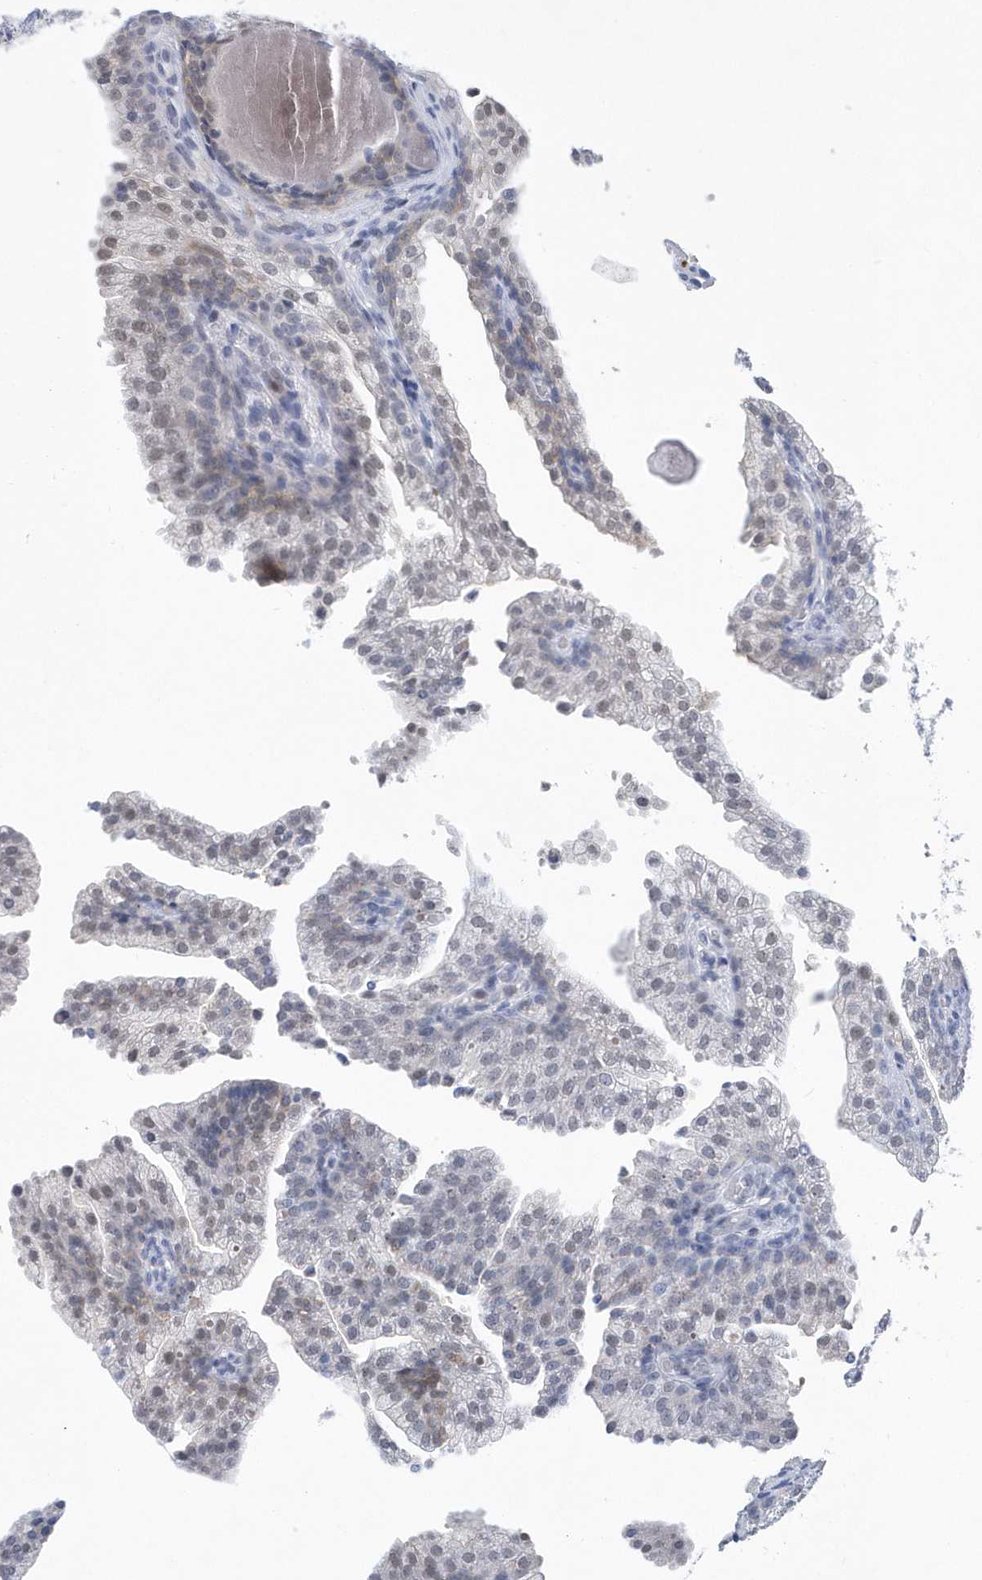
{"staining": {"intensity": "weak", "quantity": "<25%", "location": "cytoplasmic/membranous"}, "tissue": "prostate cancer", "cell_type": "Tumor cells", "image_type": "cancer", "snomed": [{"axis": "morphology", "description": "Adenocarcinoma, High grade"}, {"axis": "topography", "description": "Prostate"}], "caption": "Immunohistochemistry image of neoplastic tissue: human prostate adenocarcinoma (high-grade) stained with DAB demonstrates no significant protein positivity in tumor cells. (DAB (3,3'-diaminobenzidine) immunohistochemistry (IHC), high magnification).", "gene": "SRGAP3", "patient": {"sex": "male", "age": 62}}